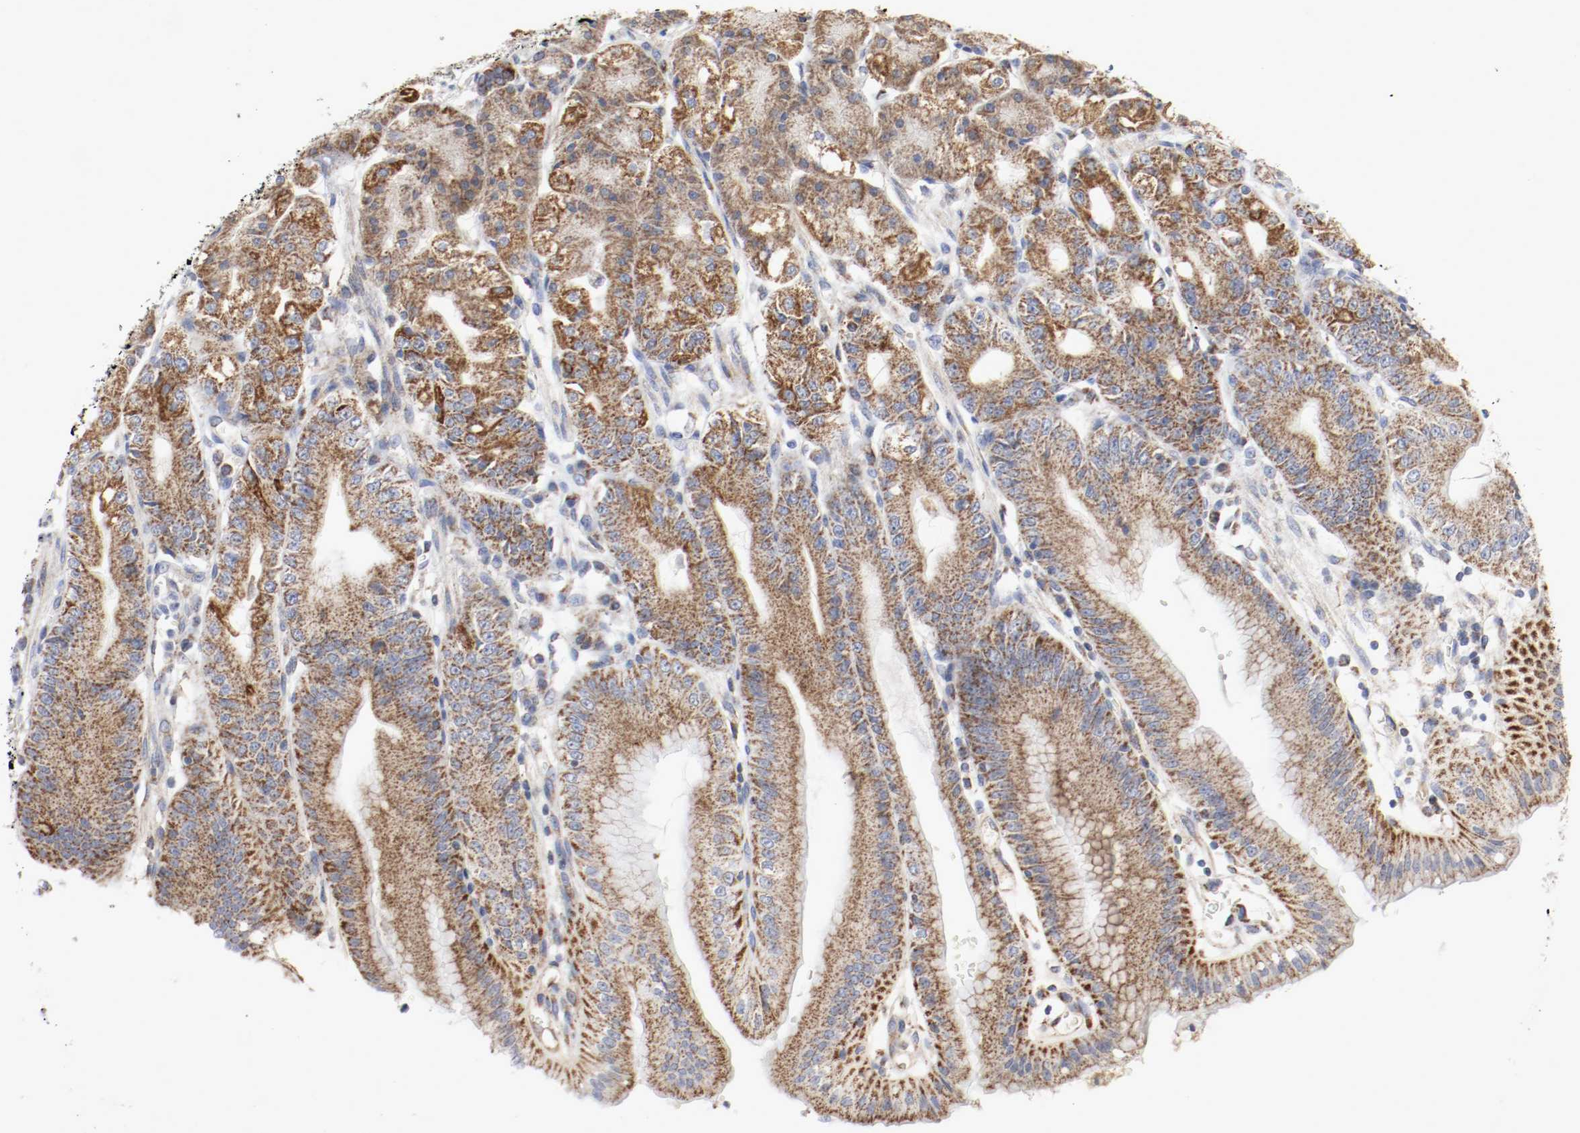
{"staining": {"intensity": "strong", "quantity": ">75%", "location": "cytoplasmic/membranous"}, "tissue": "stomach", "cell_type": "Glandular cells", "image_type": "normal", "snomed": [{"axis": "morphology", "description": "Normal tissue, NOS"}, {"axis": "topography", "description": "Stomach, lower"}], "caption": "Protein analysis of benign stomach displays strong cytoplasmic/membranous staining in about >75% of glandular cells. (Brightfield microscopy of DAB IHC at high magnification).", "gene": "AFG3L2", "patient": {"sex": "male", "age": 71}}